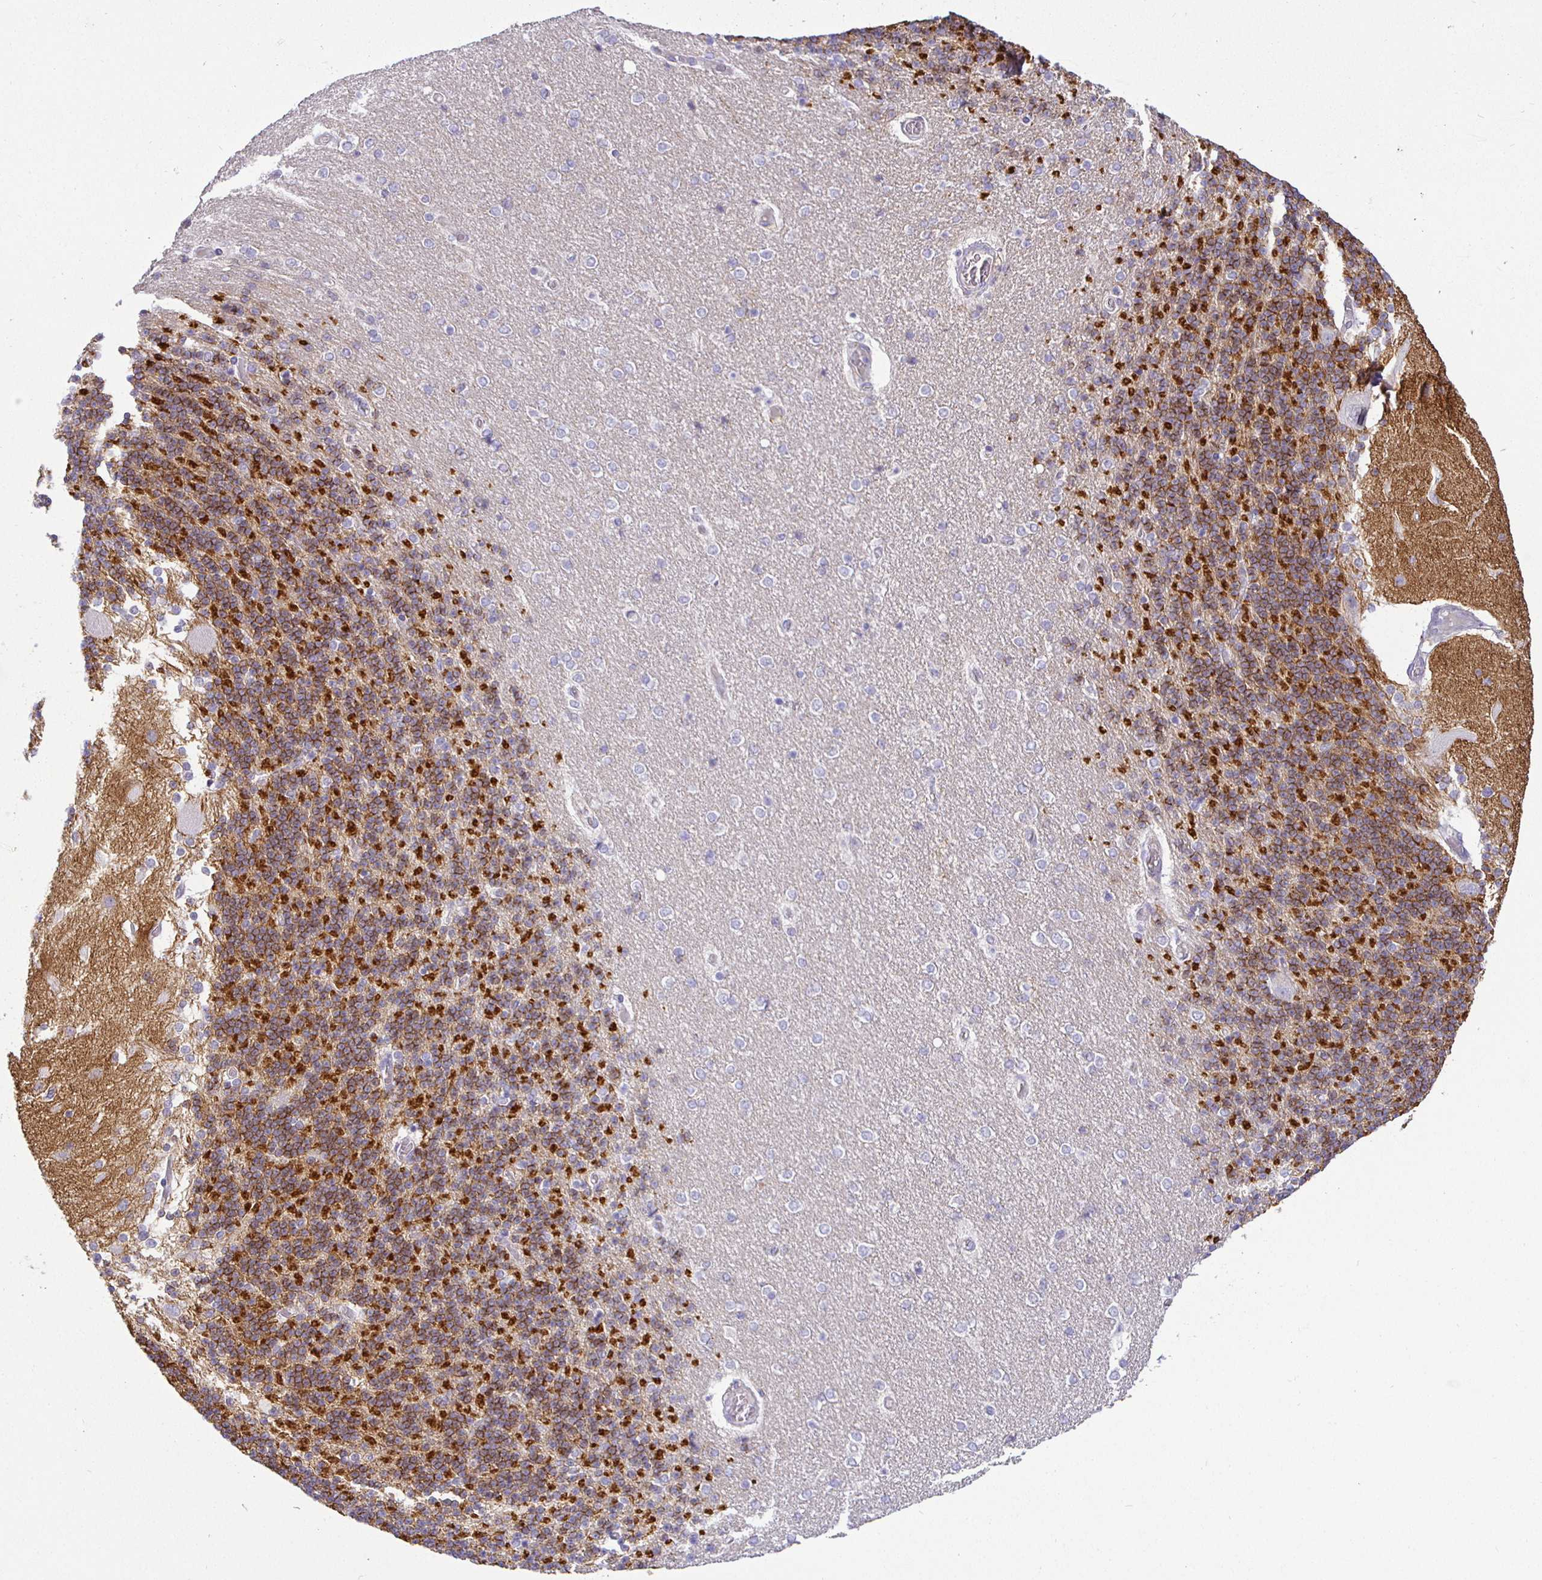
{"staining": {"intensity": "strong", "quantity": "25%-75%", "location": "cytoplasmic/membranous"}, "tissue": "cerebellum", "cell_type": "Cells in granular layer", "image_type": "normal", "snomed": [{"axis": "morphology", "description": "Normal tissue, NOS"}, {"axis": "topography", "description": "Cerebellum"}], "caption": "Protein analysis of benign cerebellum displays strong cytoplasmic/membranous staining in approximately 25%-75% of cells in granular layer. The staining was performed using DAB to visualize the protein expression in brown, while the nuclei were stained in blue with hematoxylin (Magnification: 20x).", "gene": "SIRPA", "patient": {"sex": "female", "age": 54}}